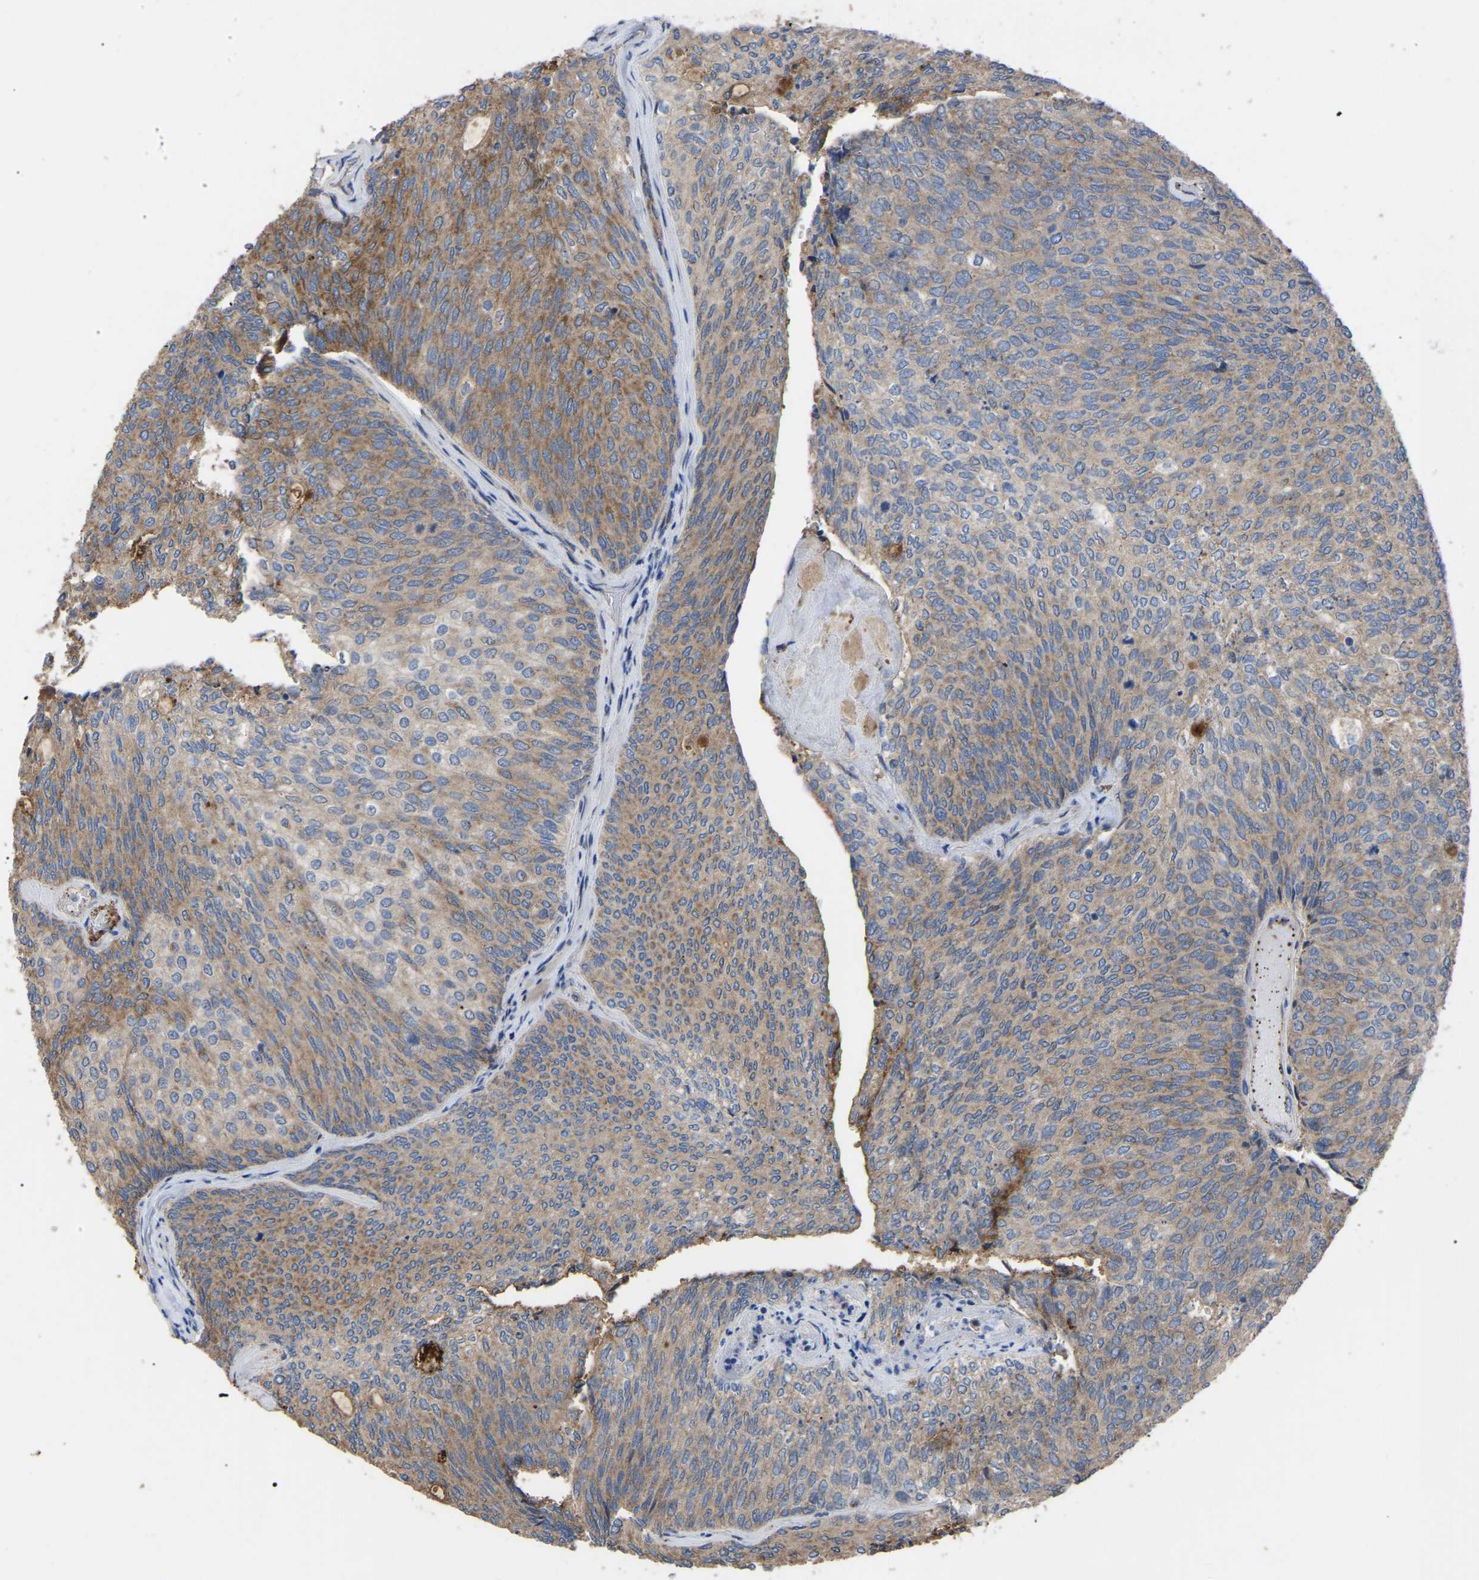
{"staining": {"intensity": "moderate", "quantity": "25%-75%", "location": "cytoplasmic/membranous"}, "tissue": "urothelial cancer", "cell_type": "Tumor cells", "image_type": "cancer", "snomed": [{"axis": "morphology", "description": "Urothelial carcinoma, Low grade"}, {"axis": "topography", "description": "Urinary bladder"}], "caption": "Immunohistochemistry staining of urothelial carcinoma (low-grade), which shows medium levels of moderate cytoplasmic/membranous positivity in approximately 25%-75% of tumor cells indicating moderate cytoplasmic/membranous protein expression. The staining was performed using DAB (brown) for protein detection and nuclei were counterstained in hematoxylin (blue).", "gene": "GCC1", "patient": {"sex": "female", "age": 79}}